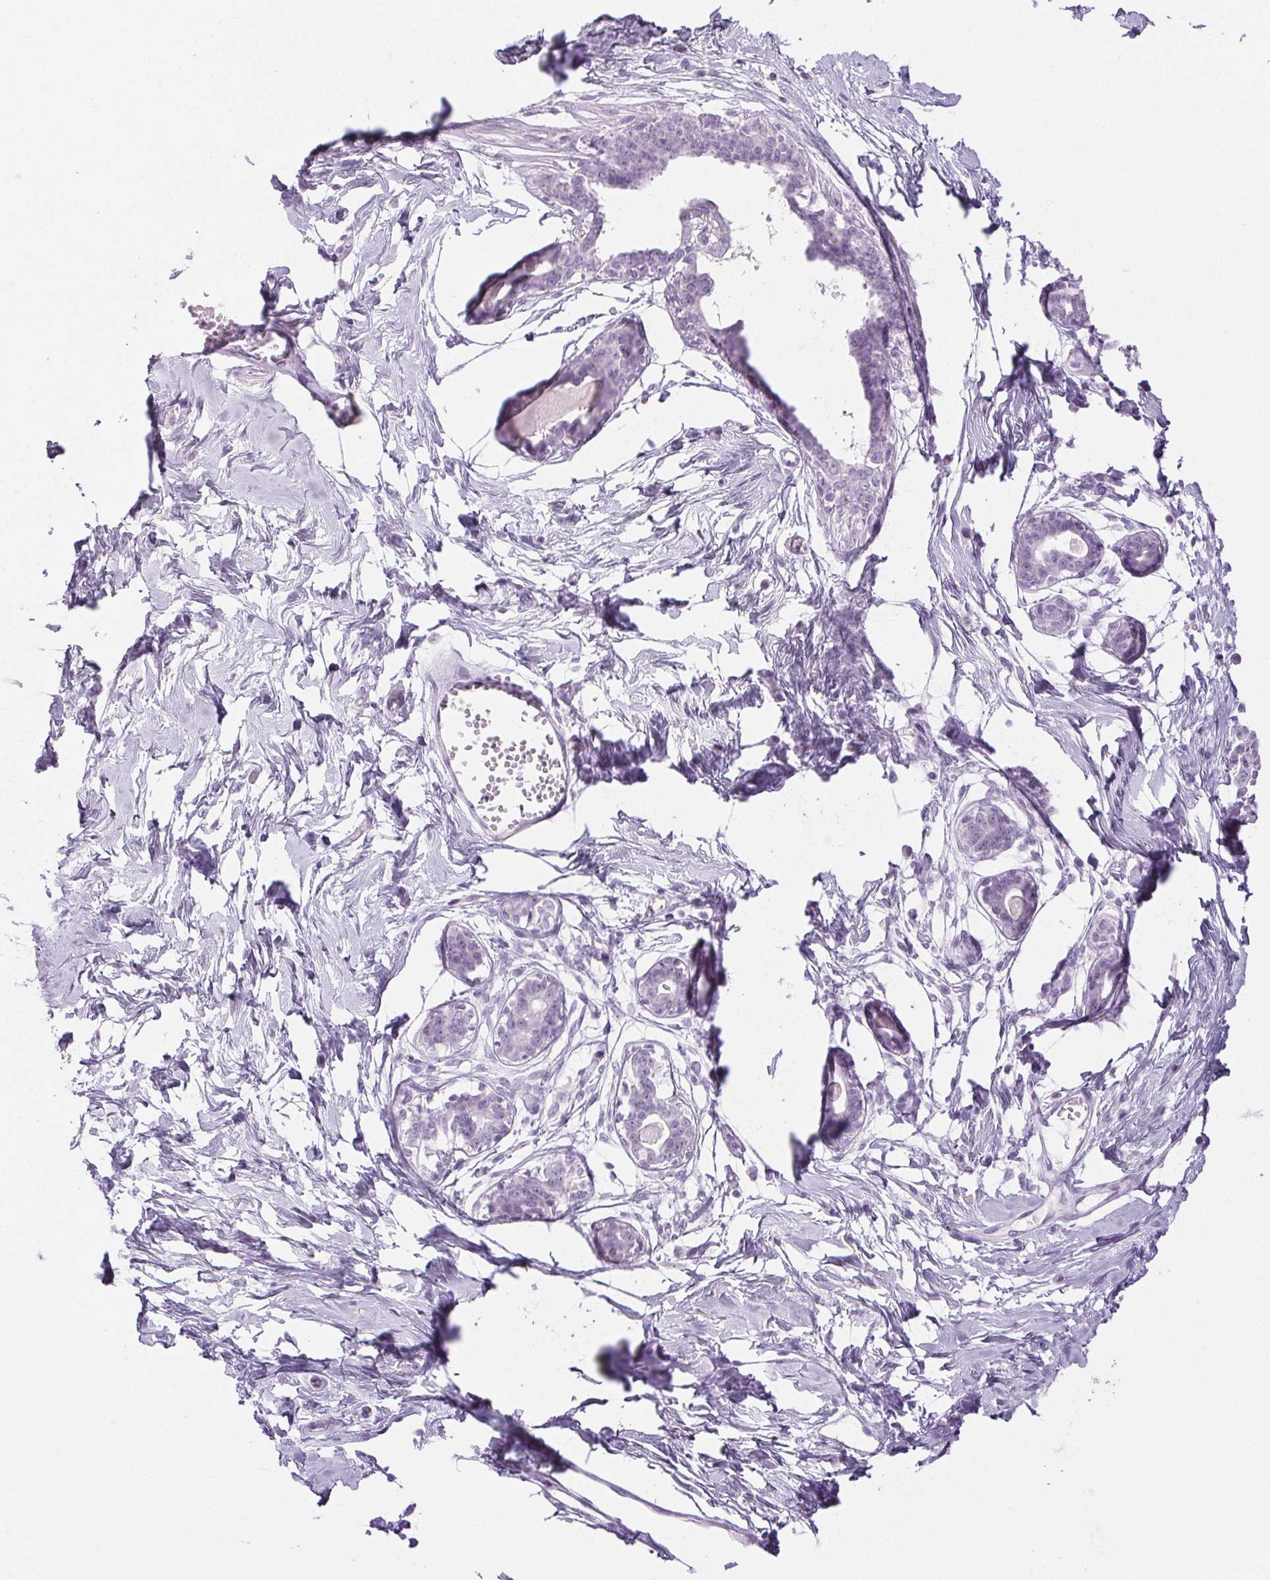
{"staining": {"intensity": "negative", "quantity": "none", "location": "none"}, "tissue": "breast", "cell_type": "Adipocytes", "image_type": "normal", "snomed": [{"axis": "morphology", "description": "Normal tissue, NOS"}, {"axis": "topography", "description": "Breast"}], "caption": "Adipocytes show no significant expression in unremarkable breast. The staining is performed using DAB brown chromogen with nuclei counter-stained in using hematoxylin.", "gene": "SPRR3", "patient": {"sex": "female", "age": 45}}